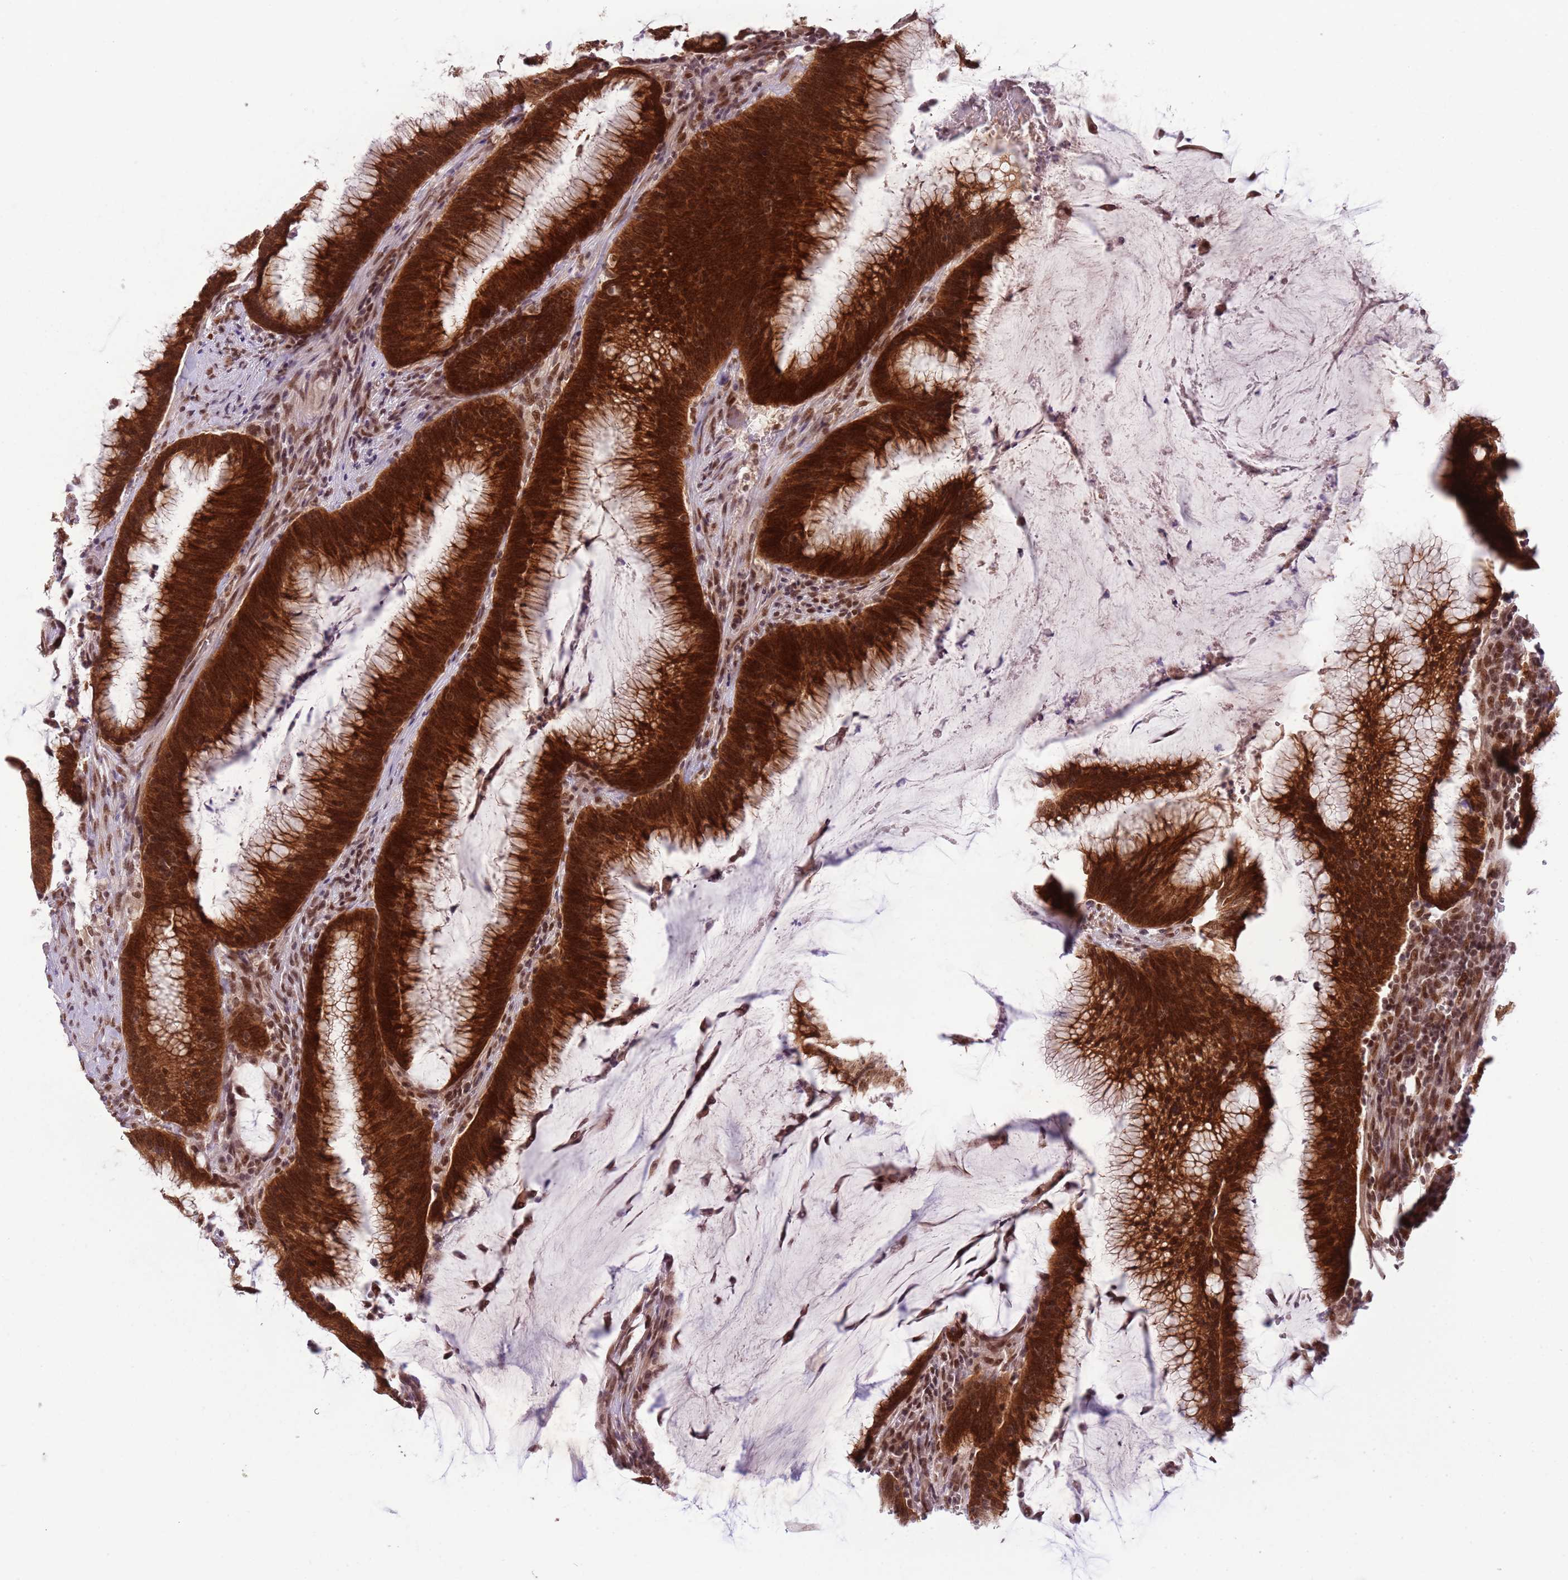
{"staining": {"intensity": "strong", "quantity": ">75%", "location": "cytoplasmic/membranous,nuclear"}, "tissue": "colorectal cancer", "cell_type": "Tumor cells", "image_type": "cancer", "snomed": [{"axis": "morphology", "description": "Adenocarcinoma, NOS"}, {"axis": "topography", "description": "Rectum"}], "caption": "Colorectal adenocarcinoma stained with DAB (3,3'-diaminobenzidine) IHC shows high levels of strong cytoplasmic/membranous and nuclear staining in approximately >75% of tumor cells.", "gene": "FAM120AOS", "patient": {"sex": "female", "age": 77}}